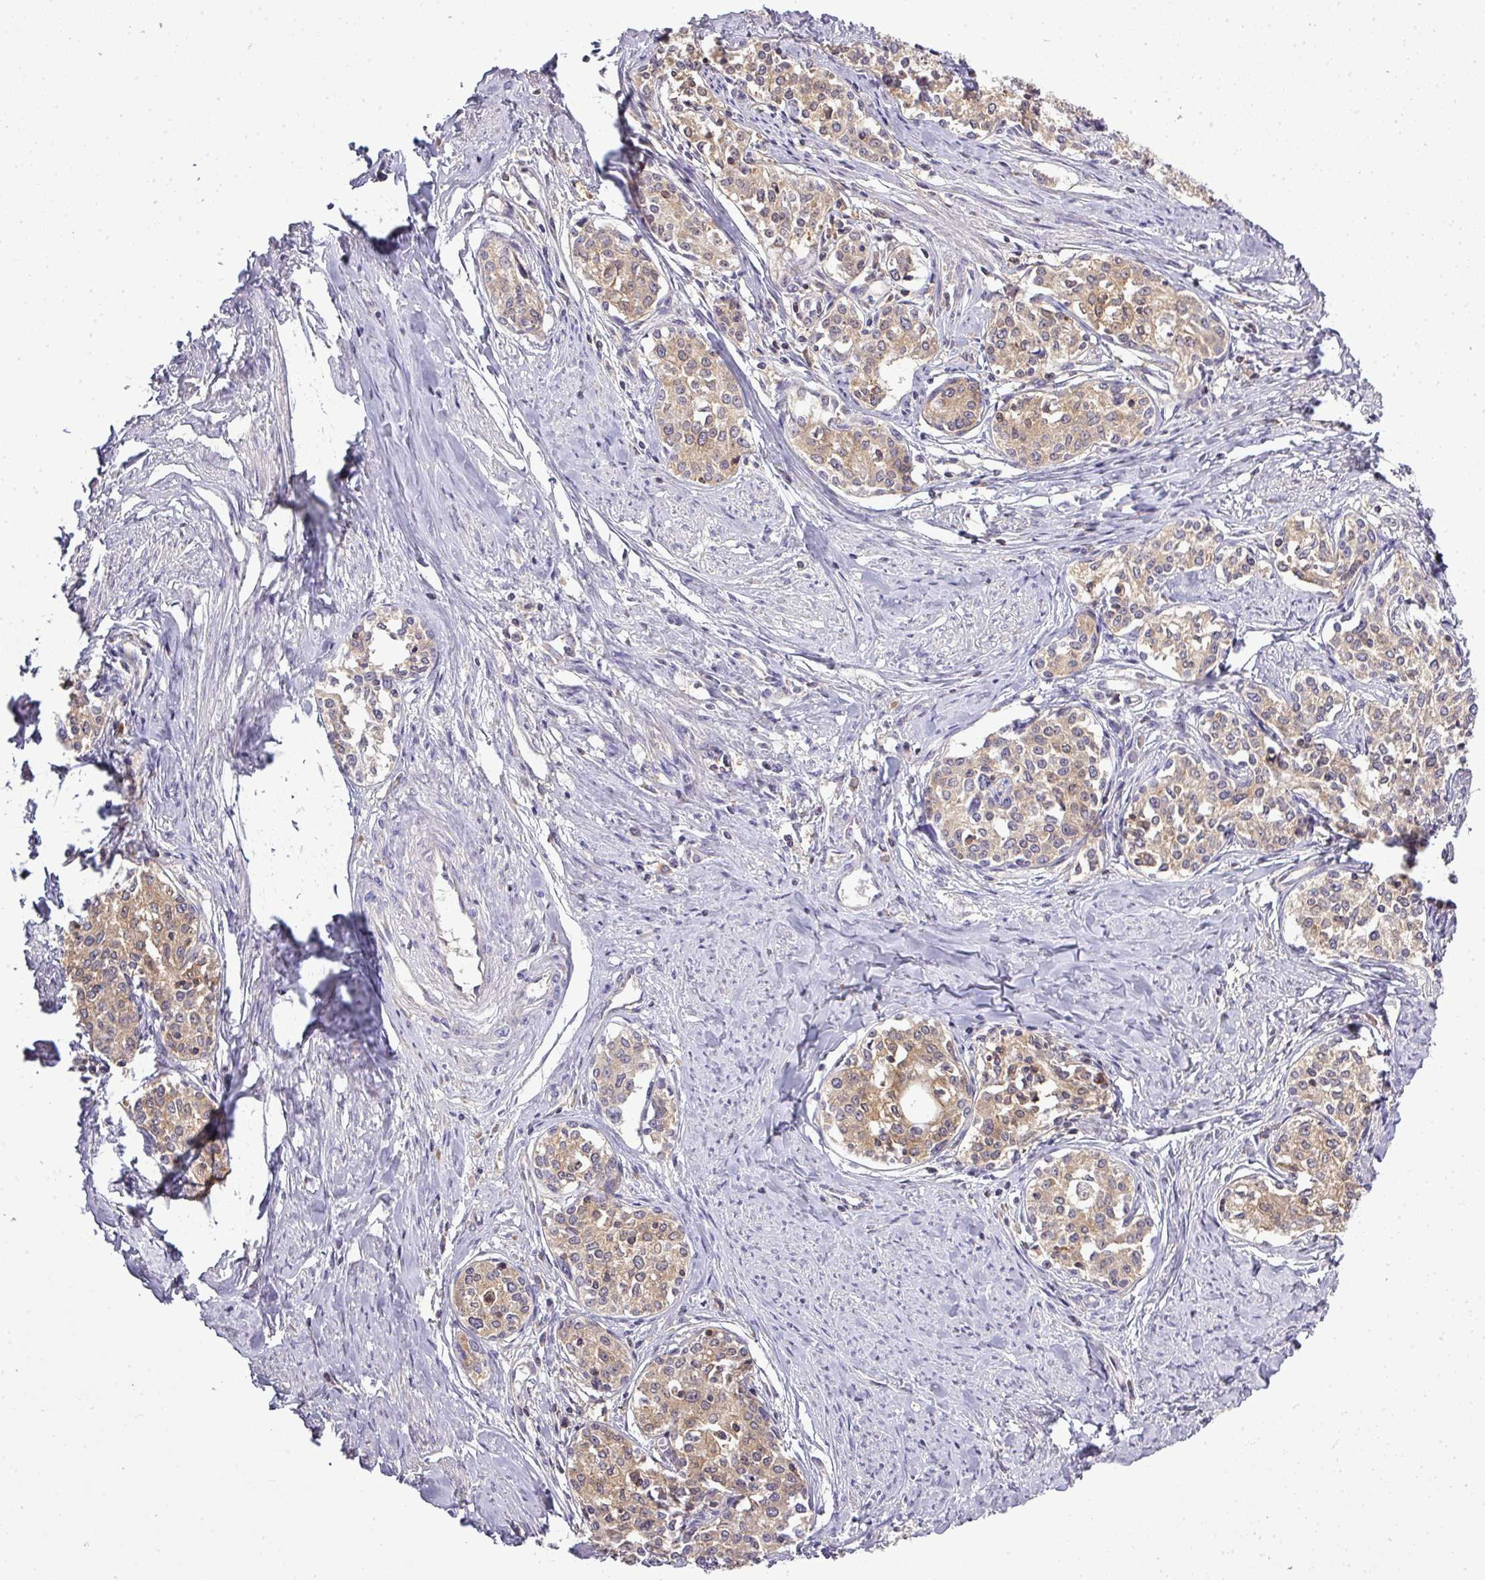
{"staining": {"intensity": "moderate", "quantity": ">75%", "location": "cytoplasmic/membranous"}, "tissue": "cervical cancer", "cell_type": "Tumor cells", "image_type": "cancer", "snomed": [{"axis": "morphology", "description": "Squamous cell carcinoma, NOS"}, {"axis": "morphology", "description": "Adenocarcinoma, NOS"}, {"axis": "topography", "description": "Cervix"}], "caption": "Moderate cytoplasmic/membranous expression for a protein is present in approximately >75% of tumor cells of cervical adenocarcinoma using immunohistochemistry.", "gene": "STAT5A", "patient": {"sex": "female", "age": 52}}